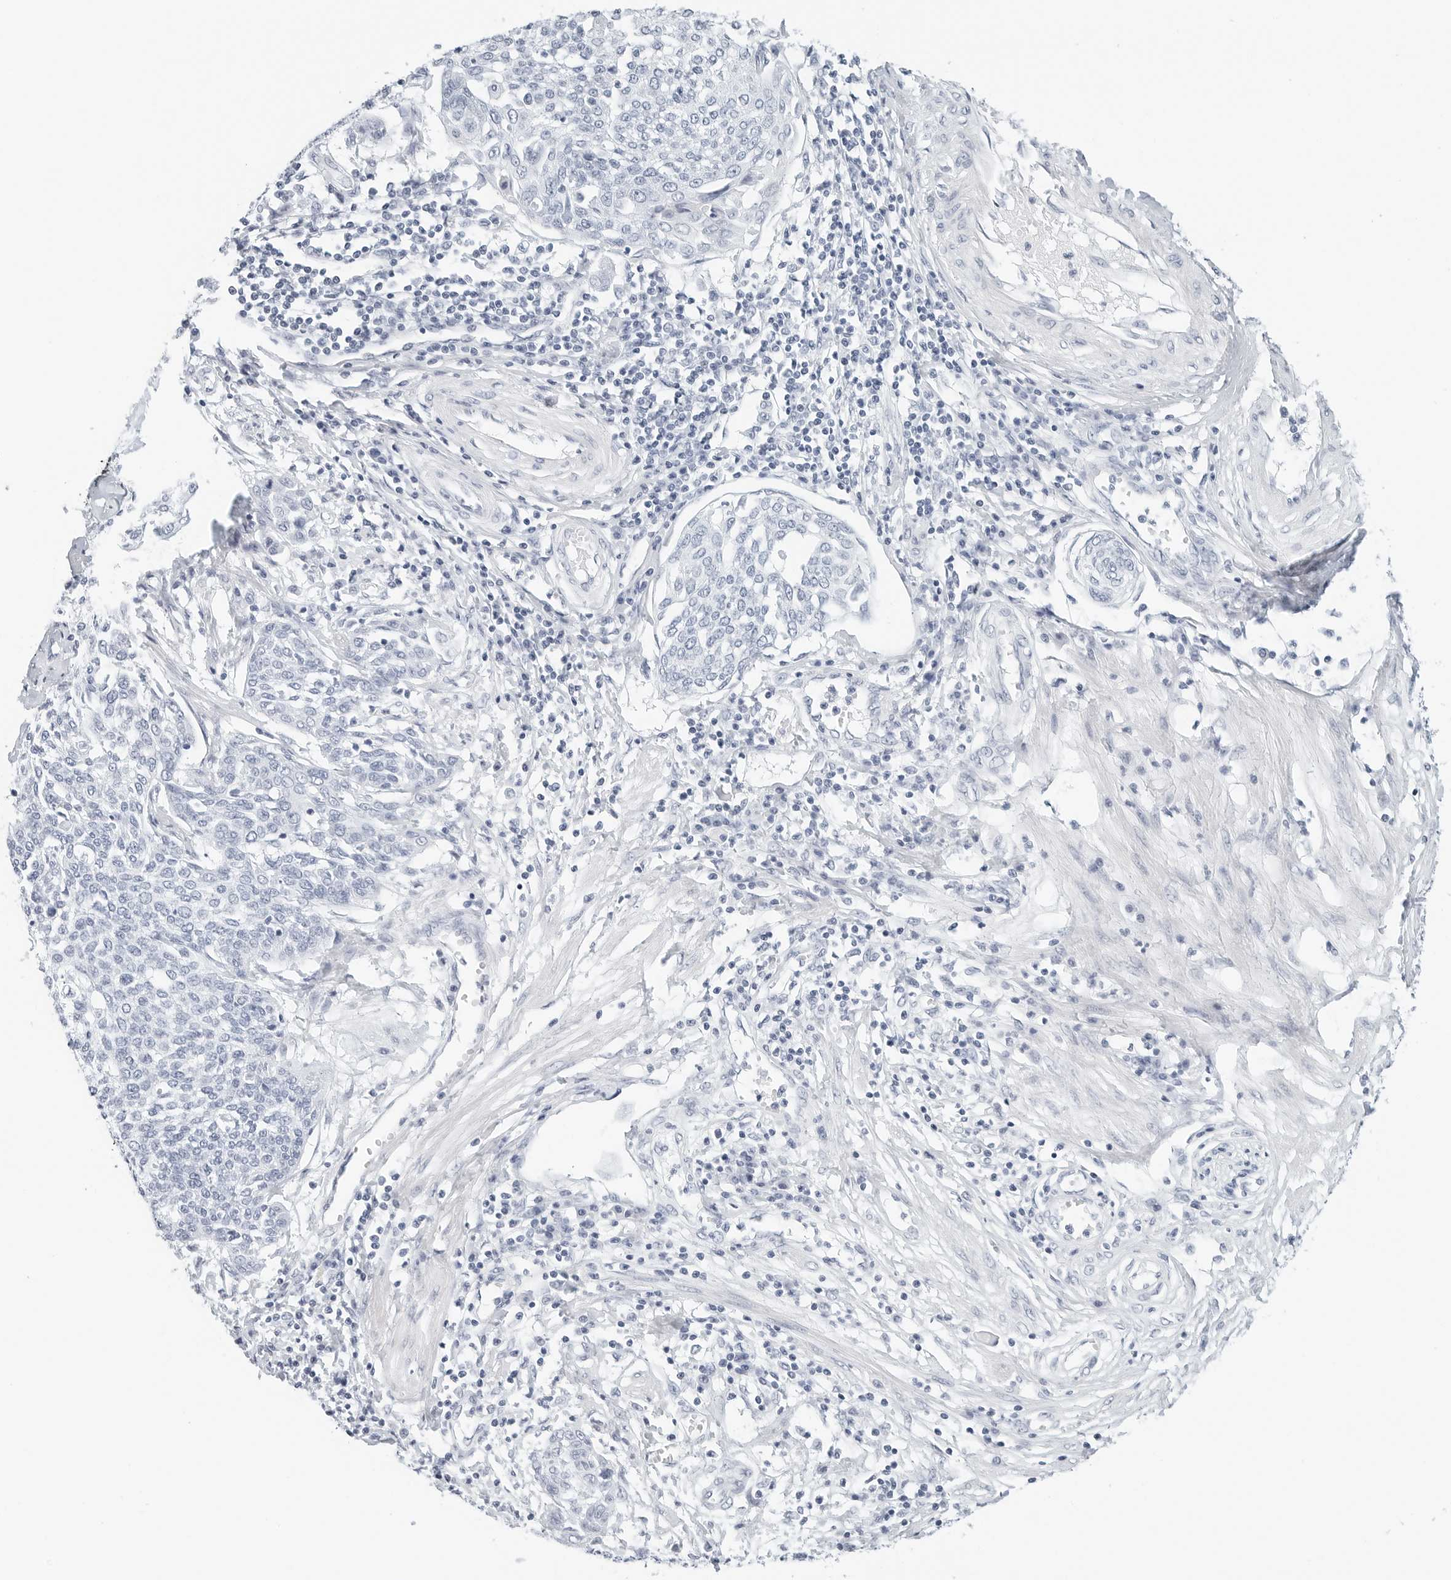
{"staining": {"intensity": "negative", "quantity": "none", "location": "none"}, "tissue": "cervical cancer", "cell_type": "Tumor cells", "image_type": "cancer", "snomed": [{"axis": "morphology", "description": "Squamous cell carcinoma, NOS"}, {"axis": "topography", "description": "Cervix"}], "caption": "This is a photomicrograph of IHC staining of squamous cell carcinoma (cervical), which shows no staining in tumor cells.", "gene": "NTMT2", "patient": {"sex": "female", "age": 34}}